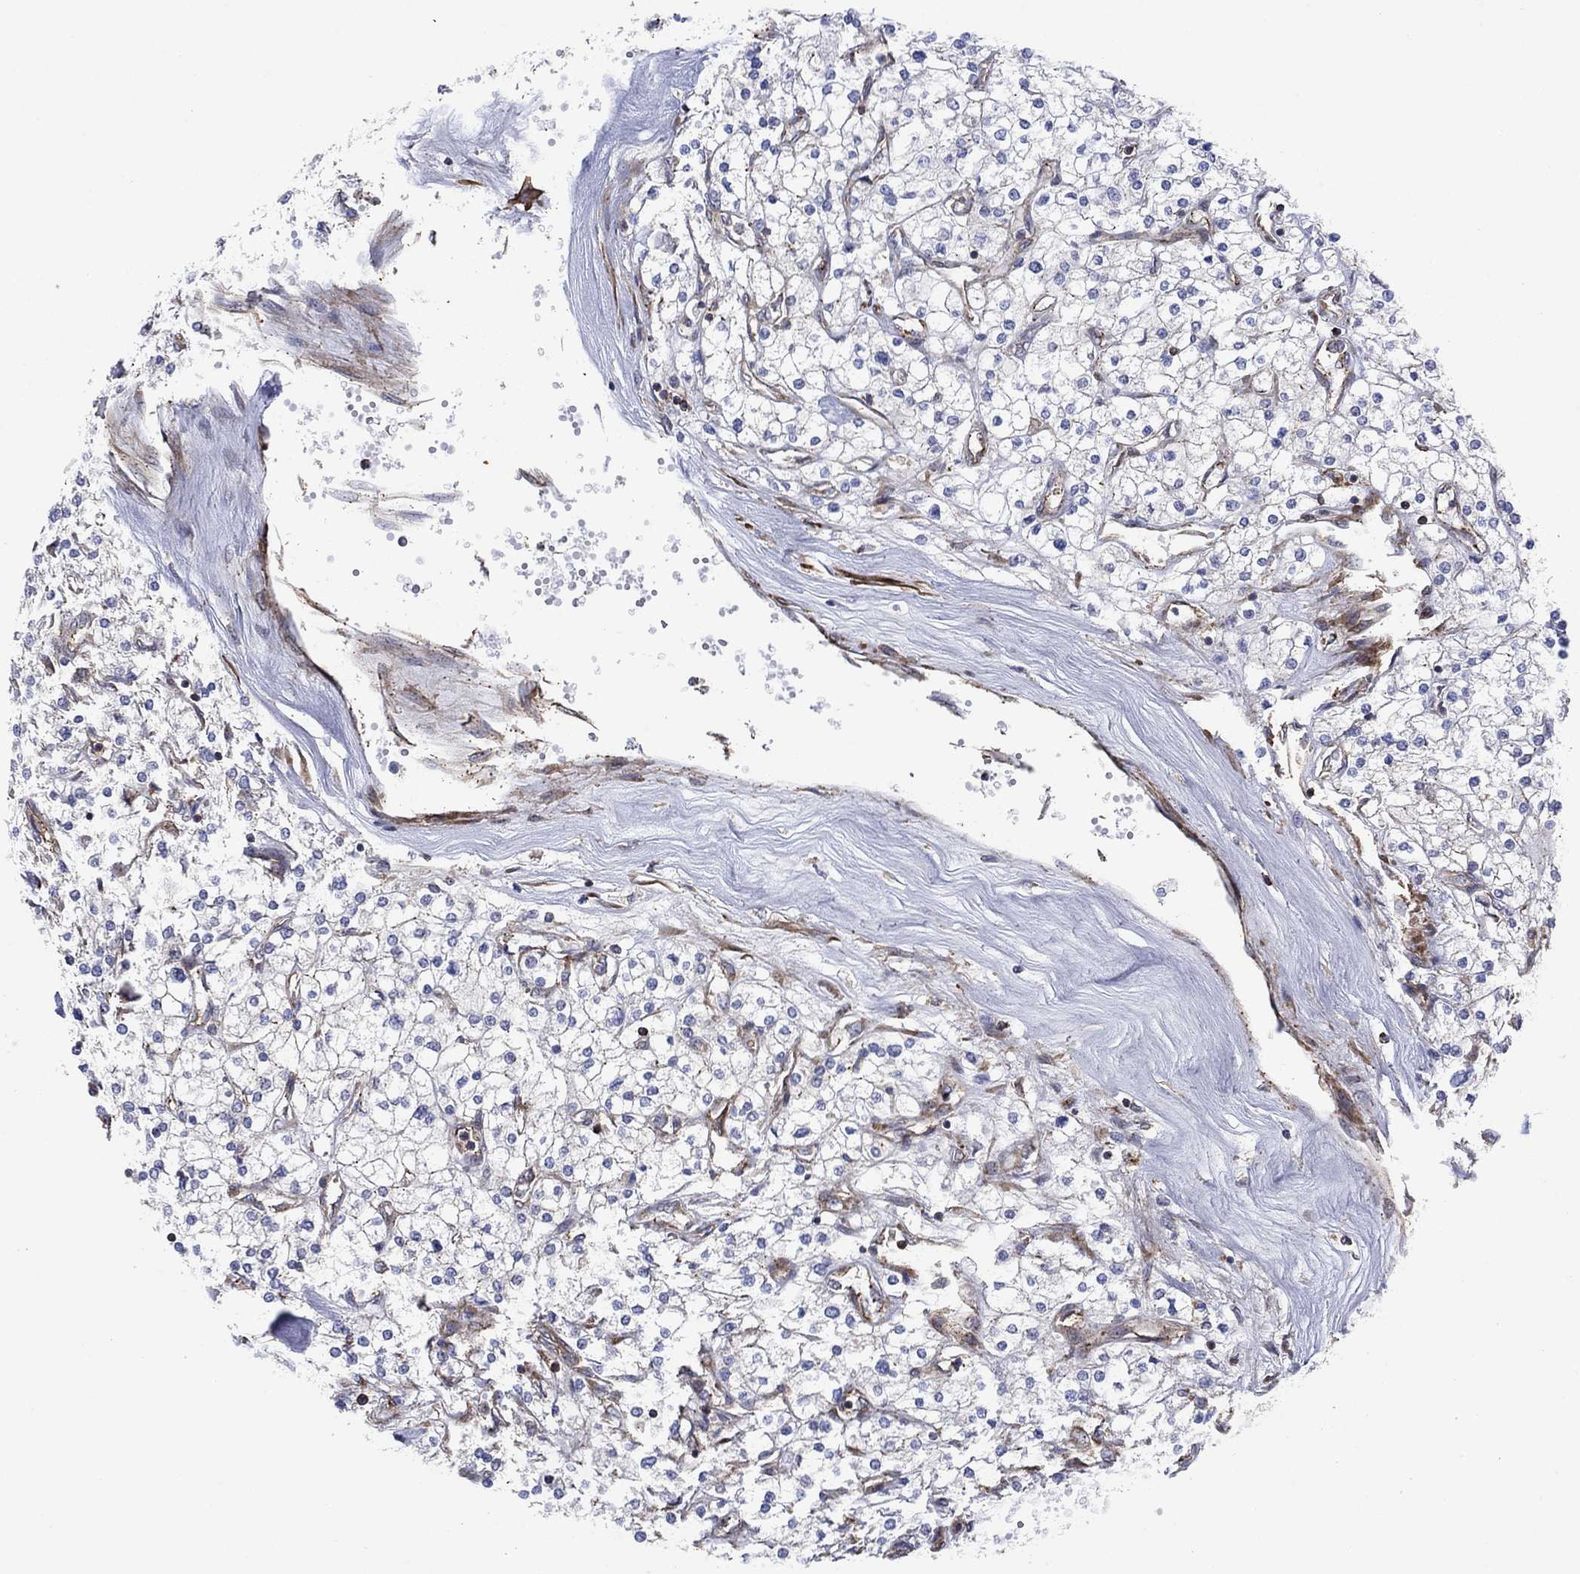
{"staining": {"intensity": "strong", "quantity": "<25%", "location": "cytoplasmic/membranous"}, "tissue": "renal cancer", "cell_type": "Tumor cells", "image_type": "cancer", "snomed": [{"axis": "morphology", "description": "Adenocarcinoma, NOS"}, {"axis": "topography", "description": "Kidney"}], "caption": "Immunohistochemical staining of adenocarcinoma (renal) shows strong cytoplasmic/membranous protein expression in approximately <25% of tumor cells.", "gene": "PAG1", "patient": {"sex": "male", "age": 80}}